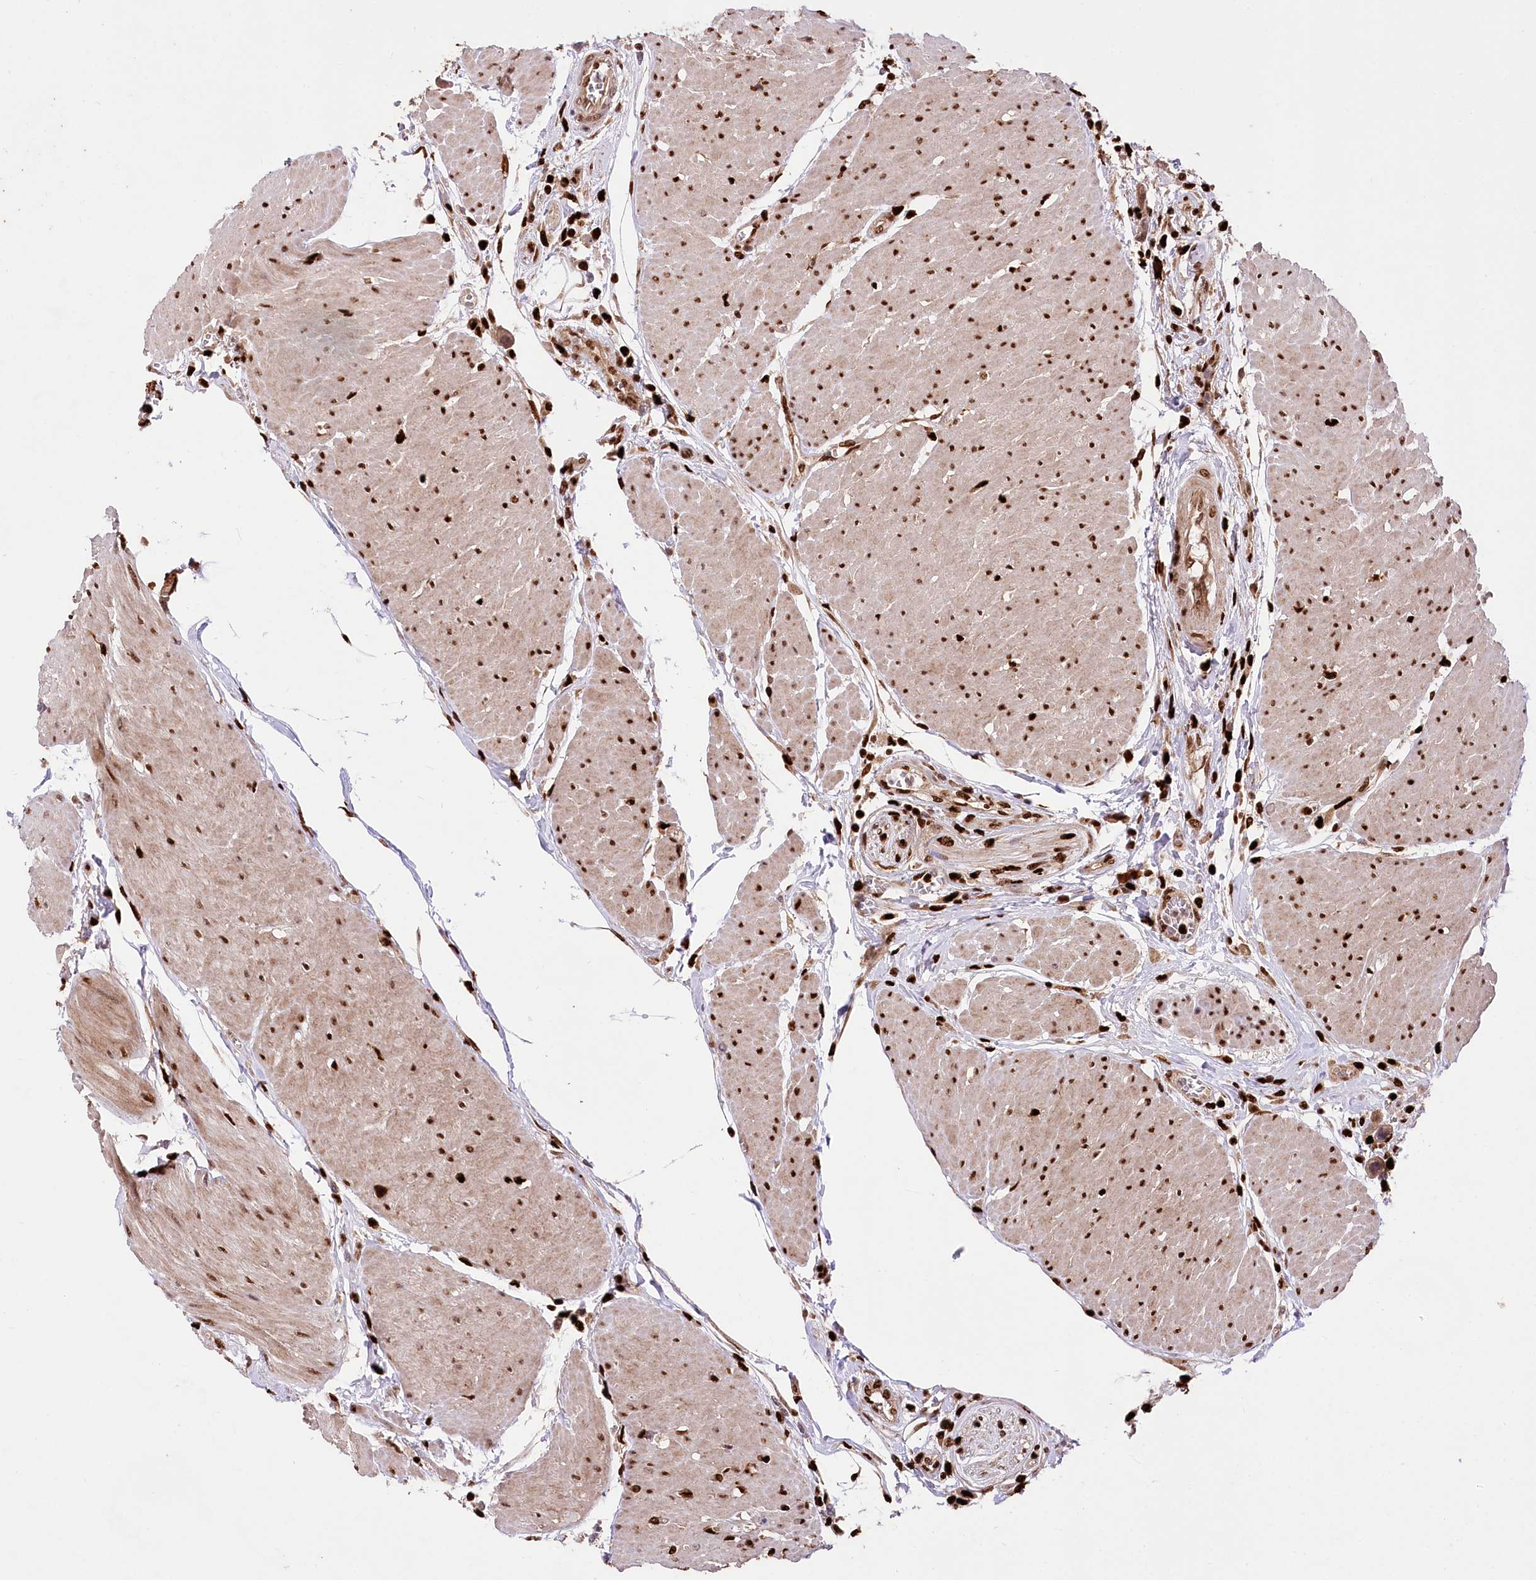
{"staining": {"intensity": "strong", "quantity": ">75%", "location": "nuclear"}, "tissue": "urothelial cancer", "cell_type": "Tumor cells", "image_type": "cancer", "snomed": [{"axis": "morphology", "description": "Urothelial carcinoma, High grade"}, {"axis": "topography", "description": "Urinary bladder"}], "caption": "Strong nuclear protein expression is present in about >75% of tumor cells in high-grade urothelial carcinoma.", "gene": "FIGN", "patient": {"sex": "male", "age": 50}}